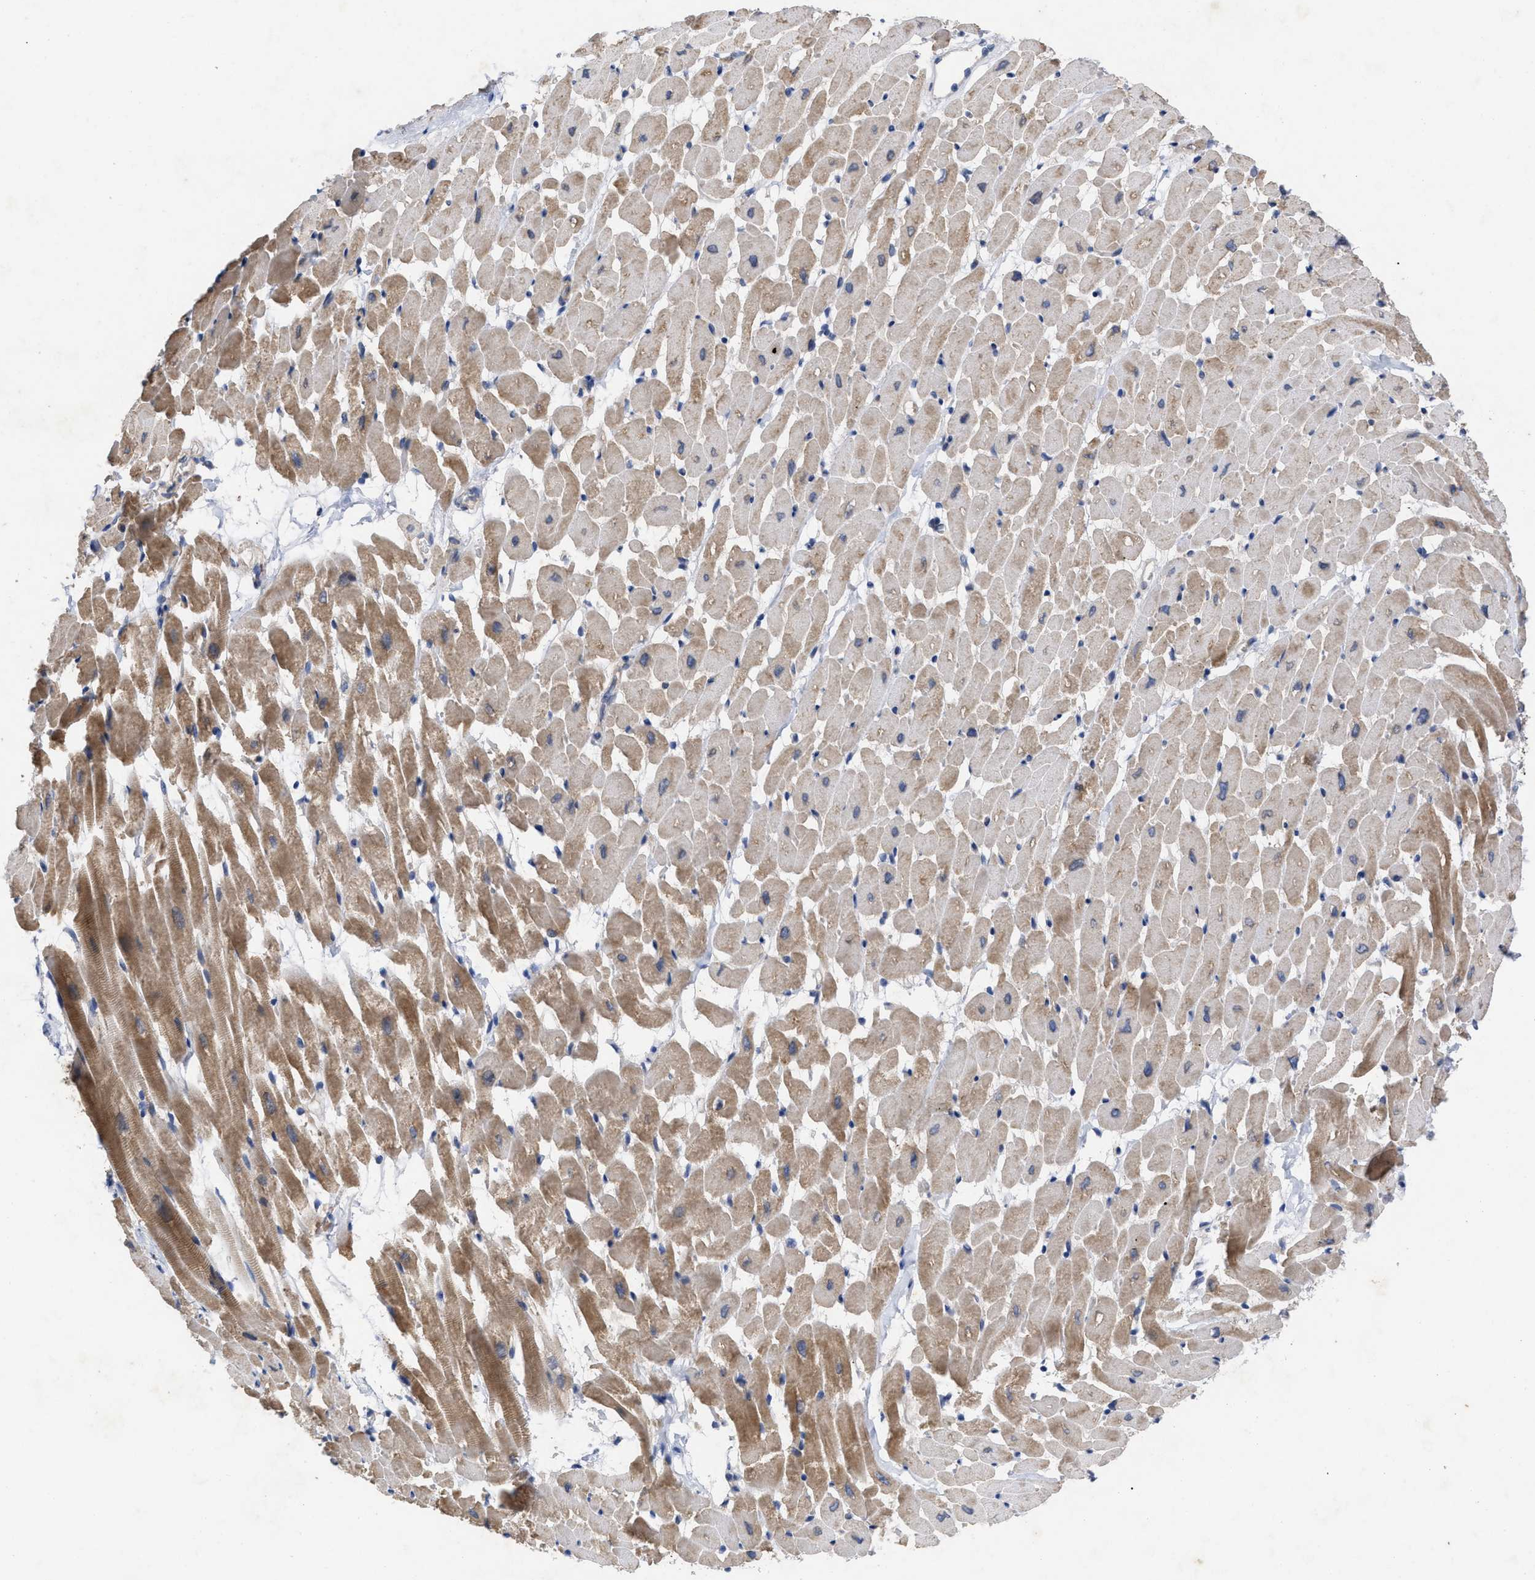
{"staining": {"intensity": "moderate", "quantity": "25%-75%", "location": "cytoplasmic/membranous"}, "tissue": "heart muscle", "cell_type": "Cardiomyocytes", "image_type": "normal", "snomed": [{"axis": "morphology", "description": "Normal tissue, NOS"}, {"axis": "topography", "description": "Heart"}], "caption": "IHC staining of unremarkable heart muscle, which demonstrates medium levels of moderate cytoplasmic/membranous expression in approximately 25%-75% of cardiomyocytes indicating moderate cytoplasmic/membranous protein expression. The staining was performed using DAB (brown) for protein detection and nuclei were counterstained in hematoxylin (blue).", "gene": "VIP", "patient": {"sex": "male", "age": 45}}